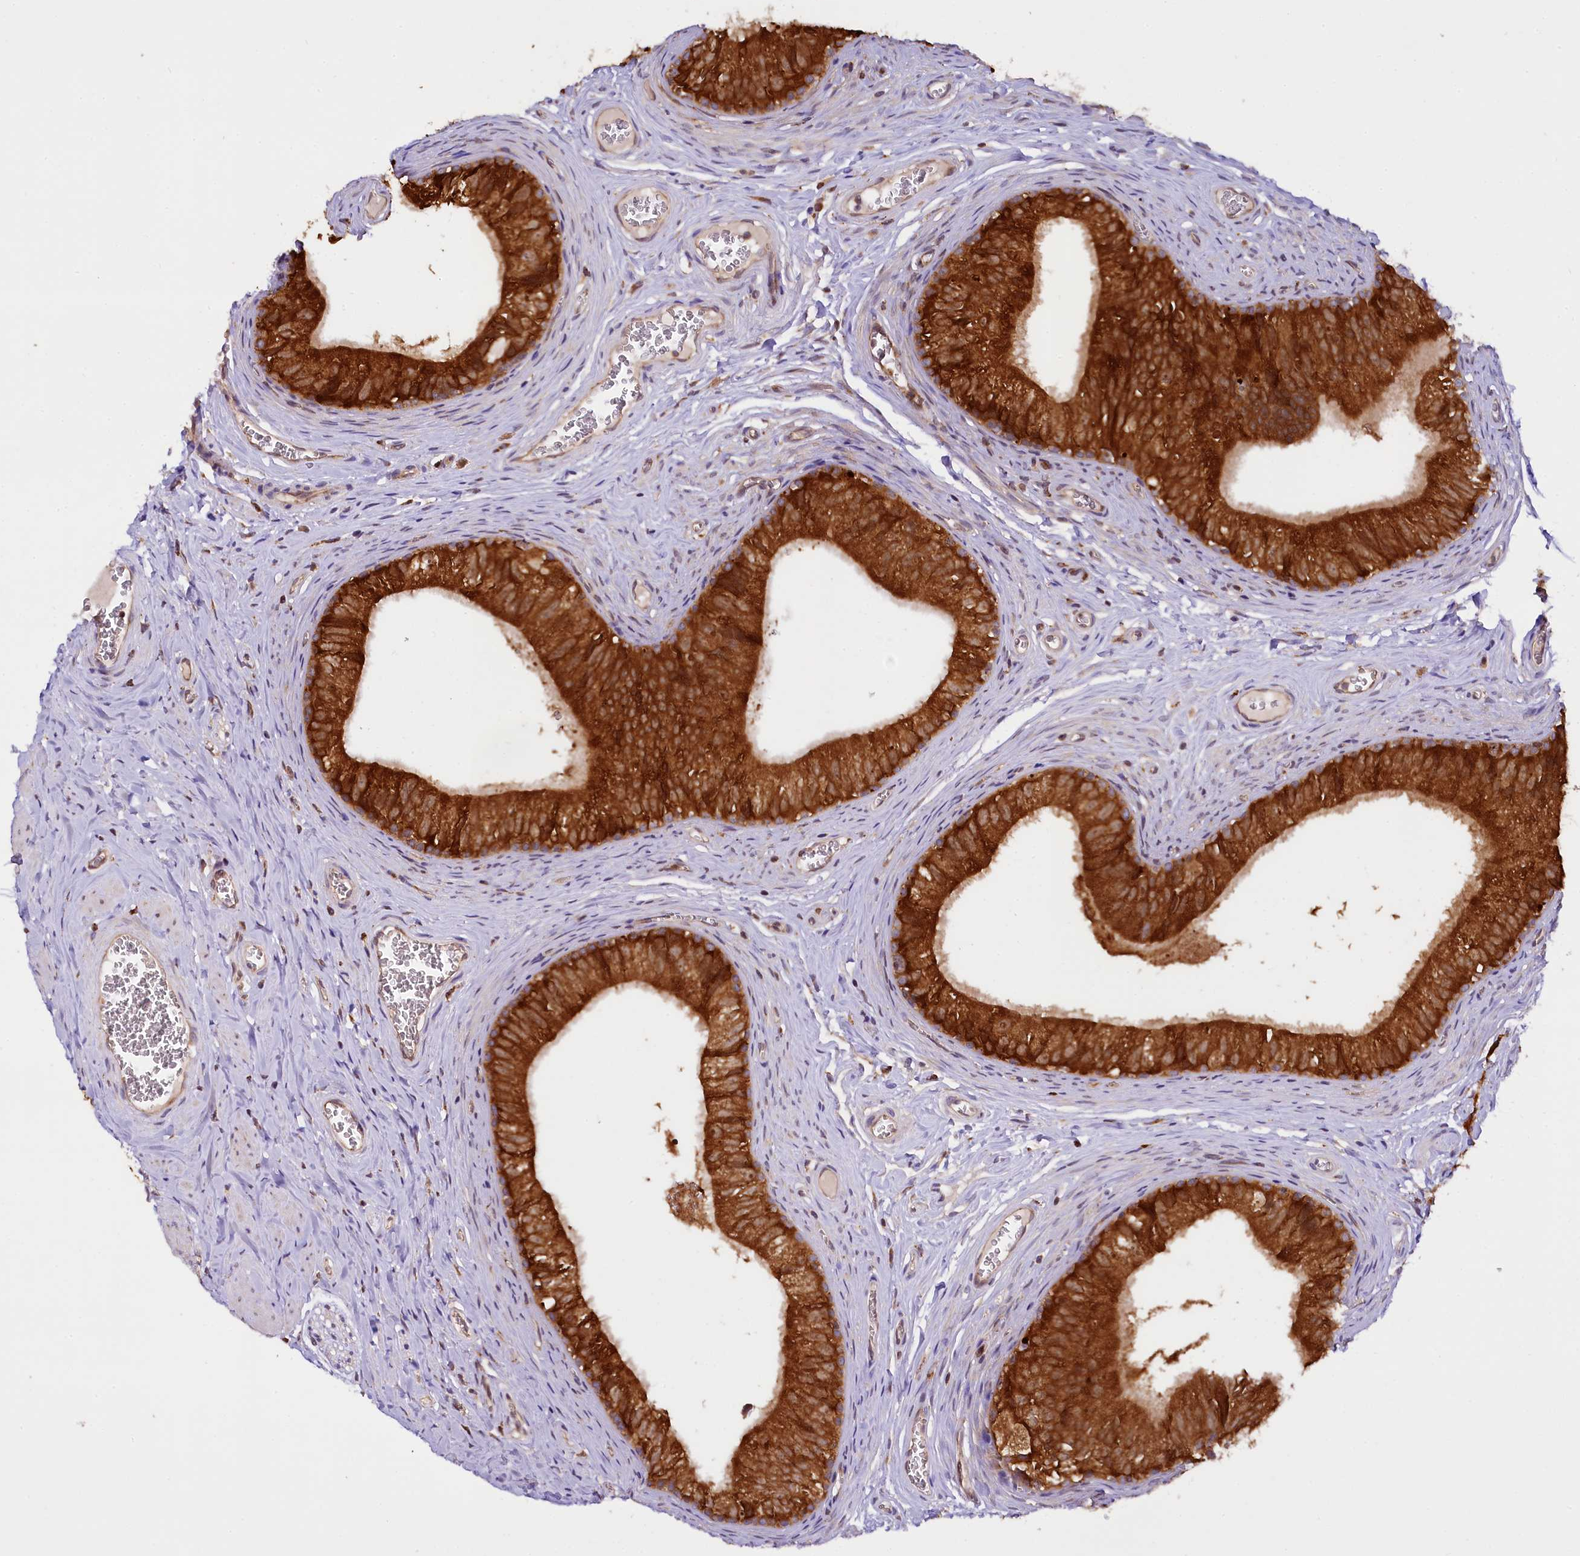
{"staining": {"intensity": "strong", "quantity": ">75%", "location": "cytoplasmic/membranous"}, "tissue": "epididymis", "cell_type": "Glandular cells", "image_type": "normal", "snomed": [{"axis": "morphology", "description": "Normal tissue, NOS"}, {"axis": "topography", "description": "Epididymis"}], "caption": "This micrograph demonstrates immunohistochemistry (IHC) staining of unremarkable human epididymis, with high strong cytoplasmic/membranous staining in about >75% of glandular cells.", "gene": "UFM1", "patient": {"sex": "male", "age": 42}}